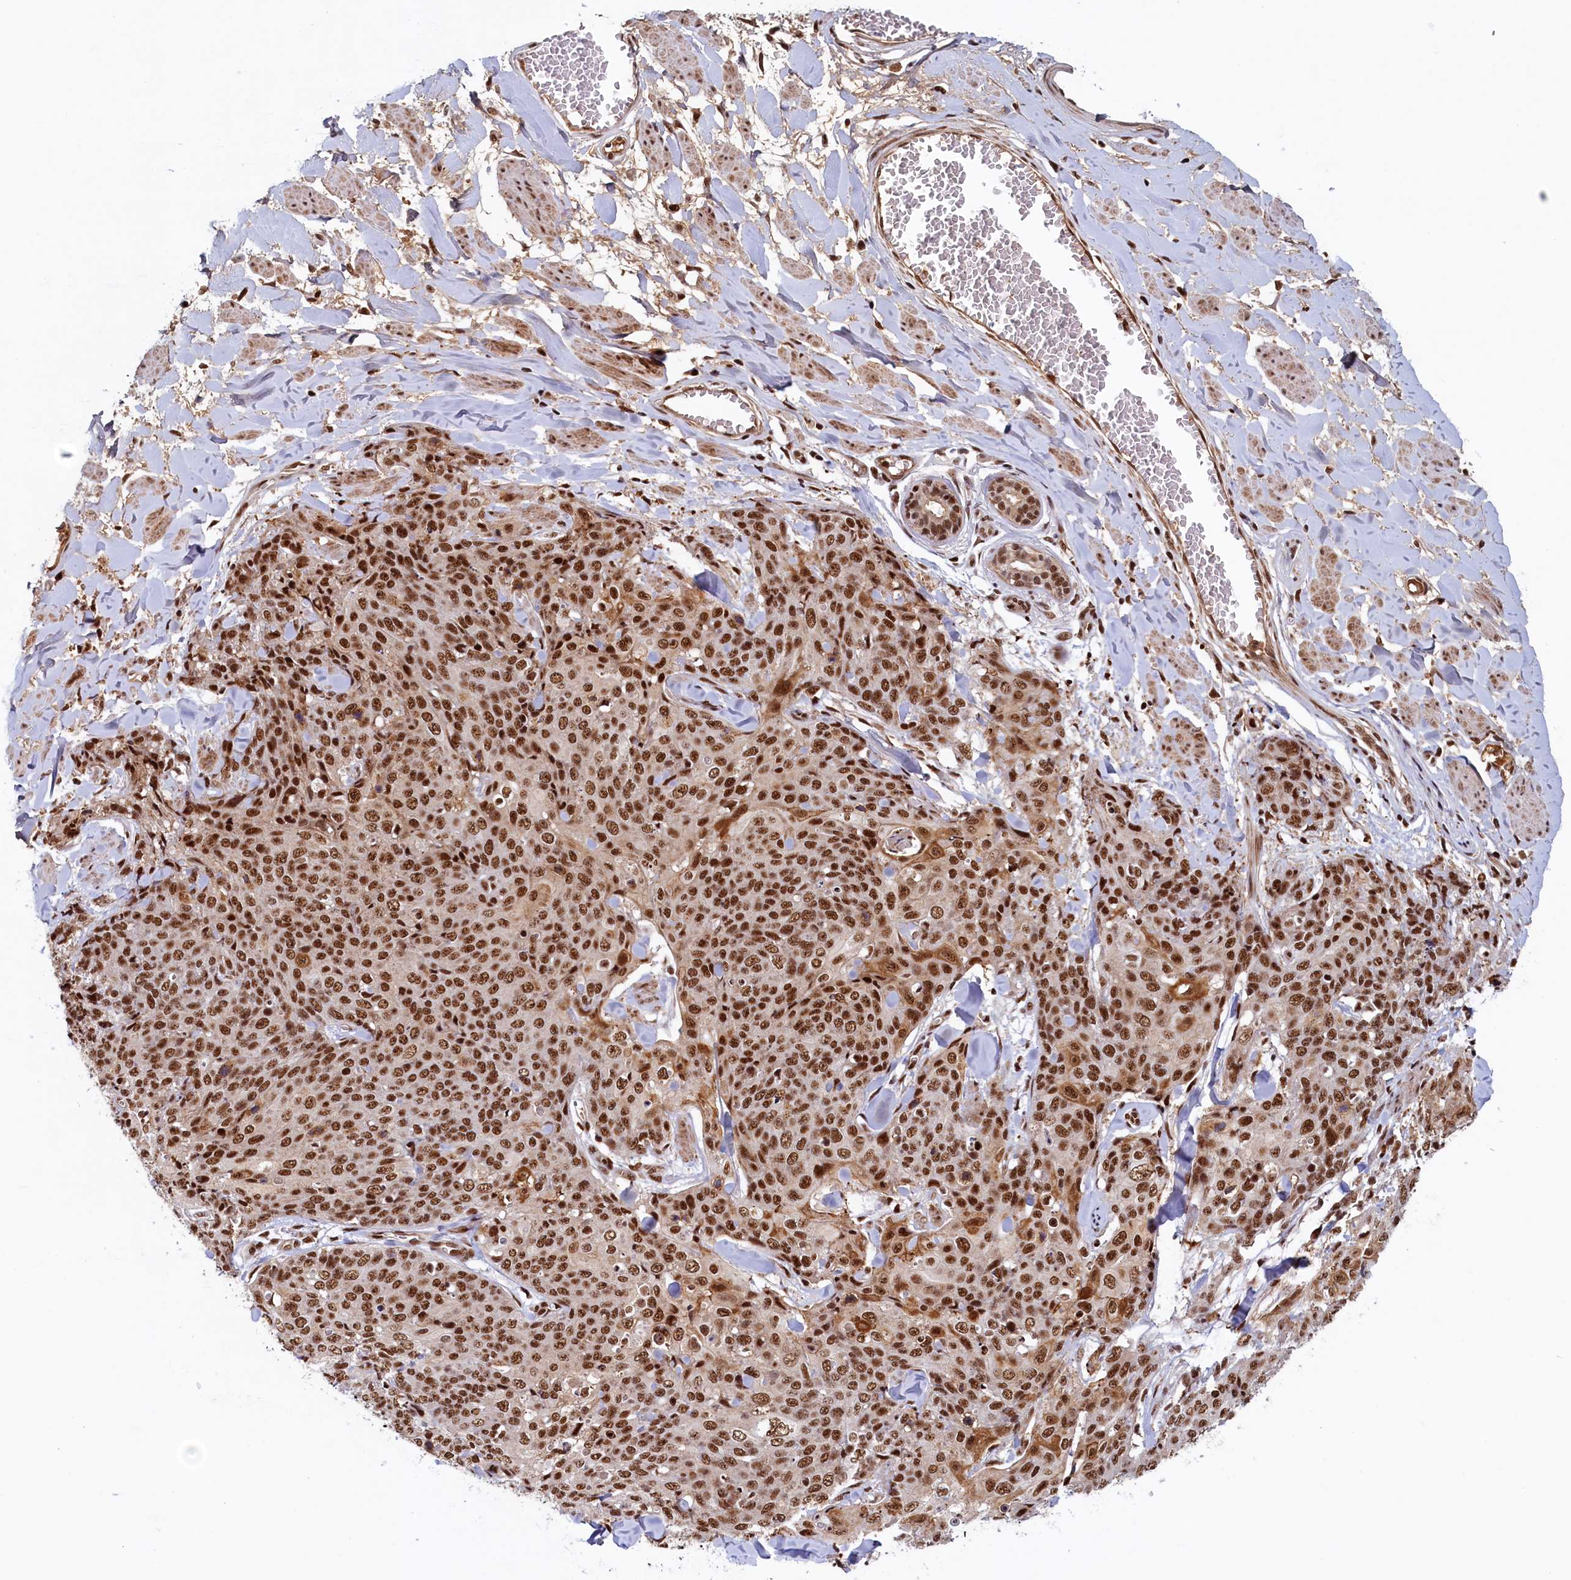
{"staining": {"intensity": "strong", "quantity": ">75%", "location": "nuclear"}, "tissue": "skin cancer", "cell_type": "Tumor cells", "image_type": "cancer", "snomed": [{"axis": "morphology", "description": "Squamous cell carcinoma, NOS"}, {"axis": "topography", "description": "Skin"}, {"axis": "topography", "description": "Vulva"}], "caption": "Immunohistochemical staining of skin cancer displays high levels of strong nuclear staining in about >75% of tumor cells.", "gene": "ZC3H18", "patient": {"sex": "female", "age": 85}}